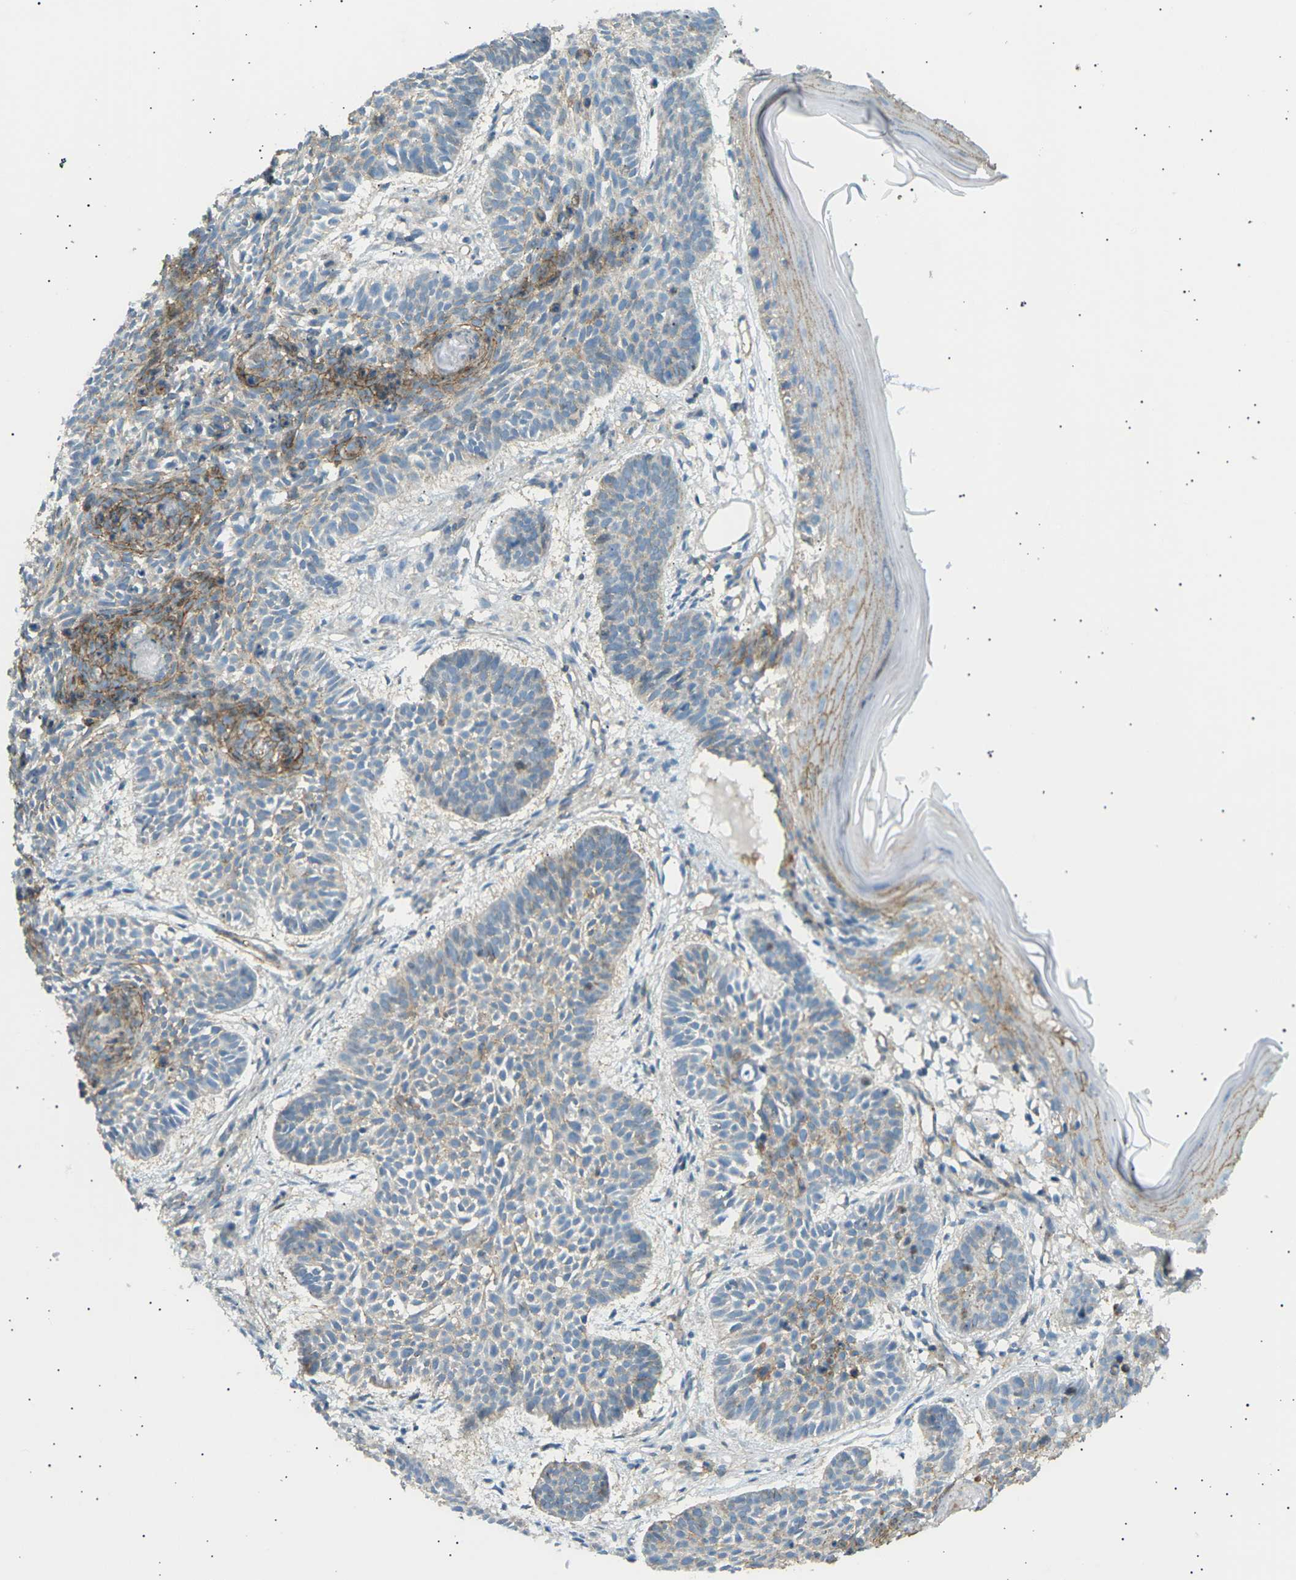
{"staining": {"intensity": "strong", "quantity": "<25%", "location": "cytoplasmic/membranous"}, "tissue": "skin cancer", "cell_type": "Tumor cells", "image_type": "cancer", "snomed": [{"axis": "morphology", "description": "Basal cell carcinoma"}, {"axis": "topography", "description": "Skin"}], "caption": "A histopathology image of human skin cancer stained for a protein exhibits strong cytoplasmic/membranous brown staining in tumor cells. (DAB IHC, brown staining for protein, blue staining for nuclei).", "gene": "ATP2B4", "patient": {"sex": "male", "age": 60}}